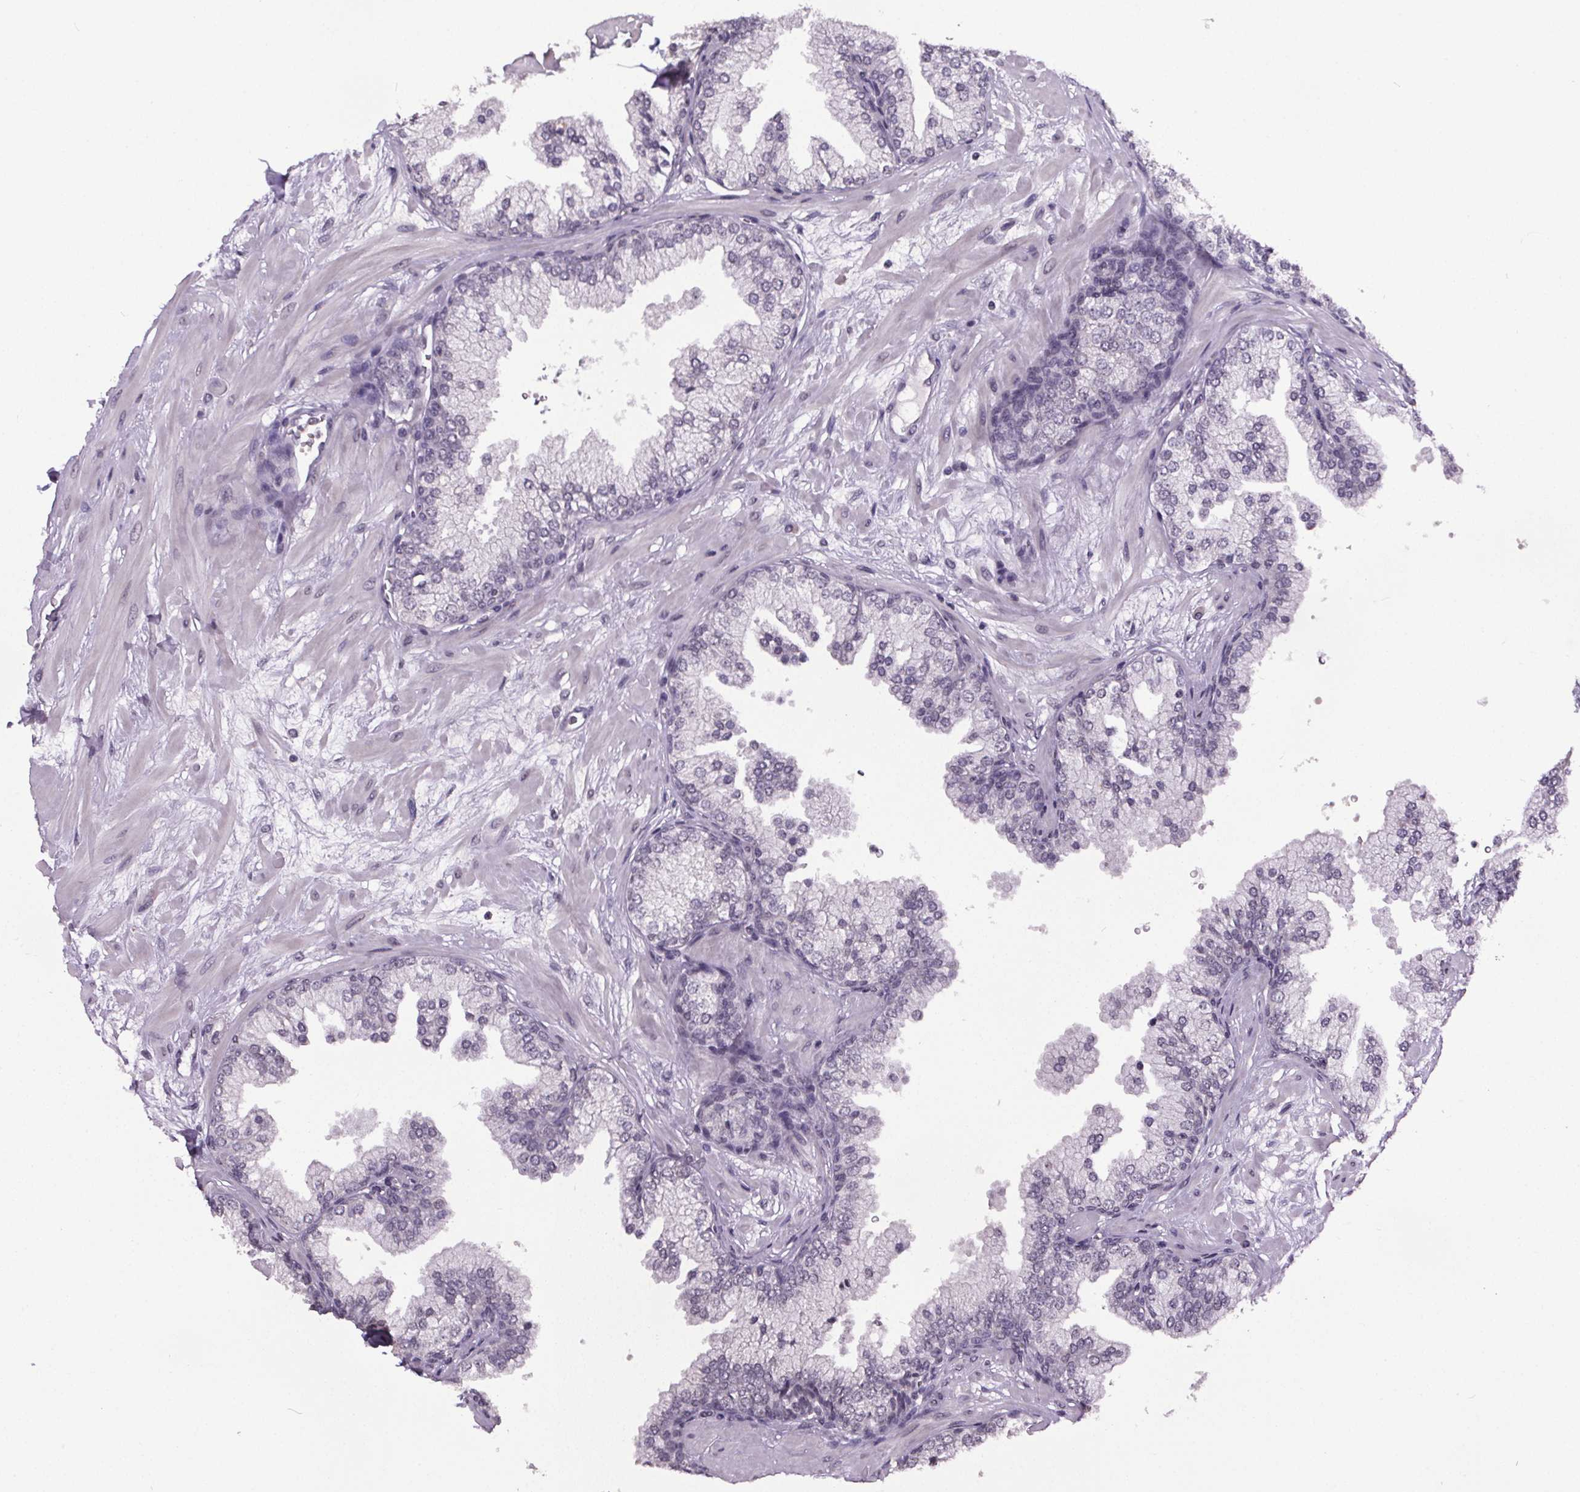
{"staining": {"intensity": "negative", "quantity": "none", "location": "none"}, "tissue": "prostate", "cell_type": "Glandular cells", "image_type": "normal", "snomed": [{"axis": "morphology", "description": "Normal tissue, NOS"}, {"axis": "topography", "description": "Prostate"}, {"axis": "topography", "description": "Peripheral nerve tissue"}], "caption": "This is an IHC photomicrograph of unremarkable human prostate. There is no expression in glandular cells.", "gene": "NKX6", "patient": {"sex": "male", "age": 61}}